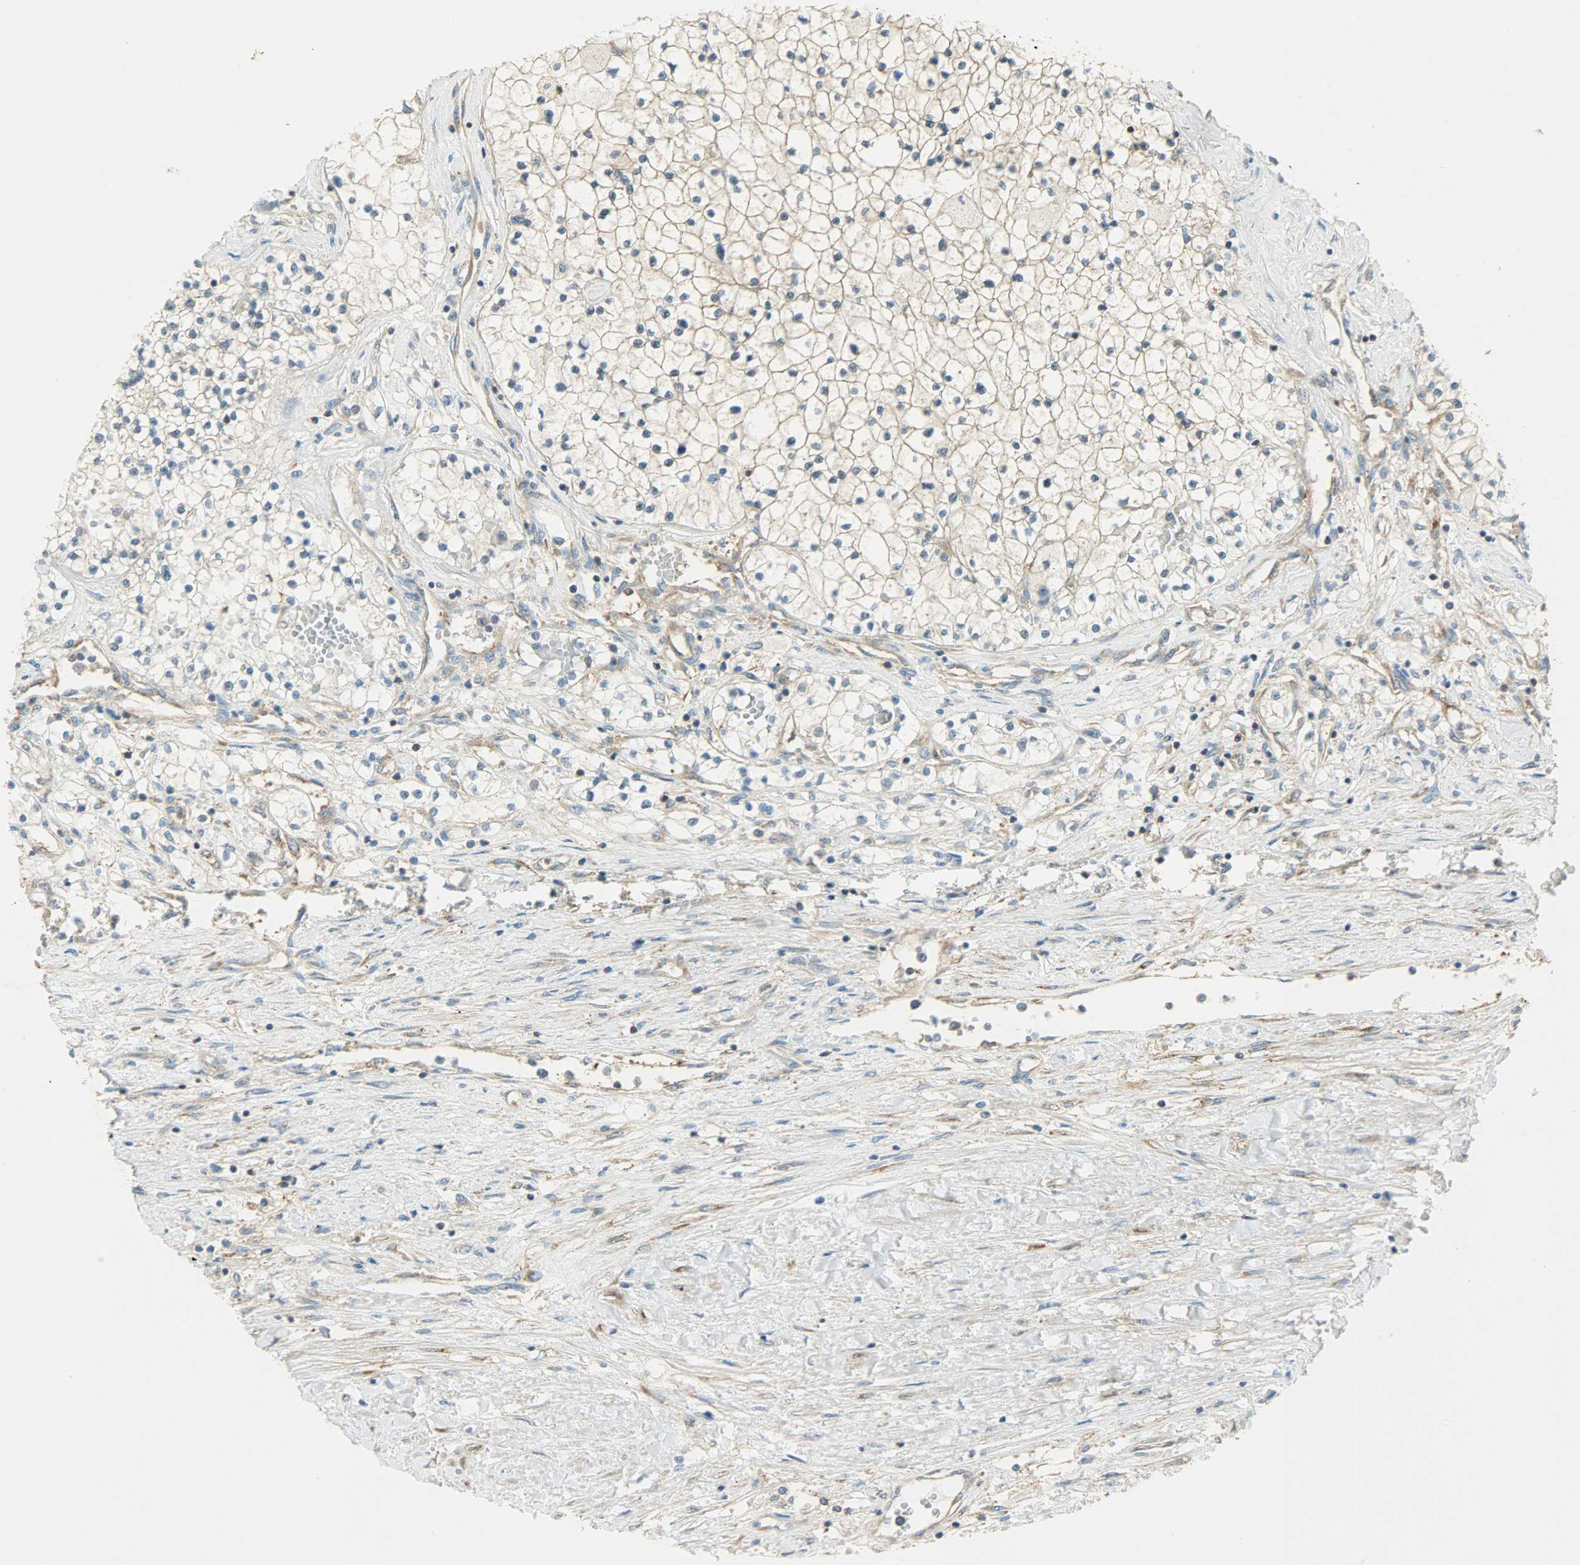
{"staining": {"intensity": "weak", "quantity": "25%-75%", "location": "cytoplasmic/membranous"}, "tissue": "renal cancer", "cell_type": "Tumor cells", "image_type": "cancer", "snomed": [{"axis": "morphology", "description": "Adenocarcinoma, NOS"}, {"axis": "topography", "description": "Kidney"}], "caption": "Immunohistochemical staining of renal adenocarcinoma reveals low levels of weak cytoplasmic/membranous protein staining in approximately 25%-75% of tumor cells.", "gene": "TSC22D2", "patient": {"sex": "male", "age": 68}}